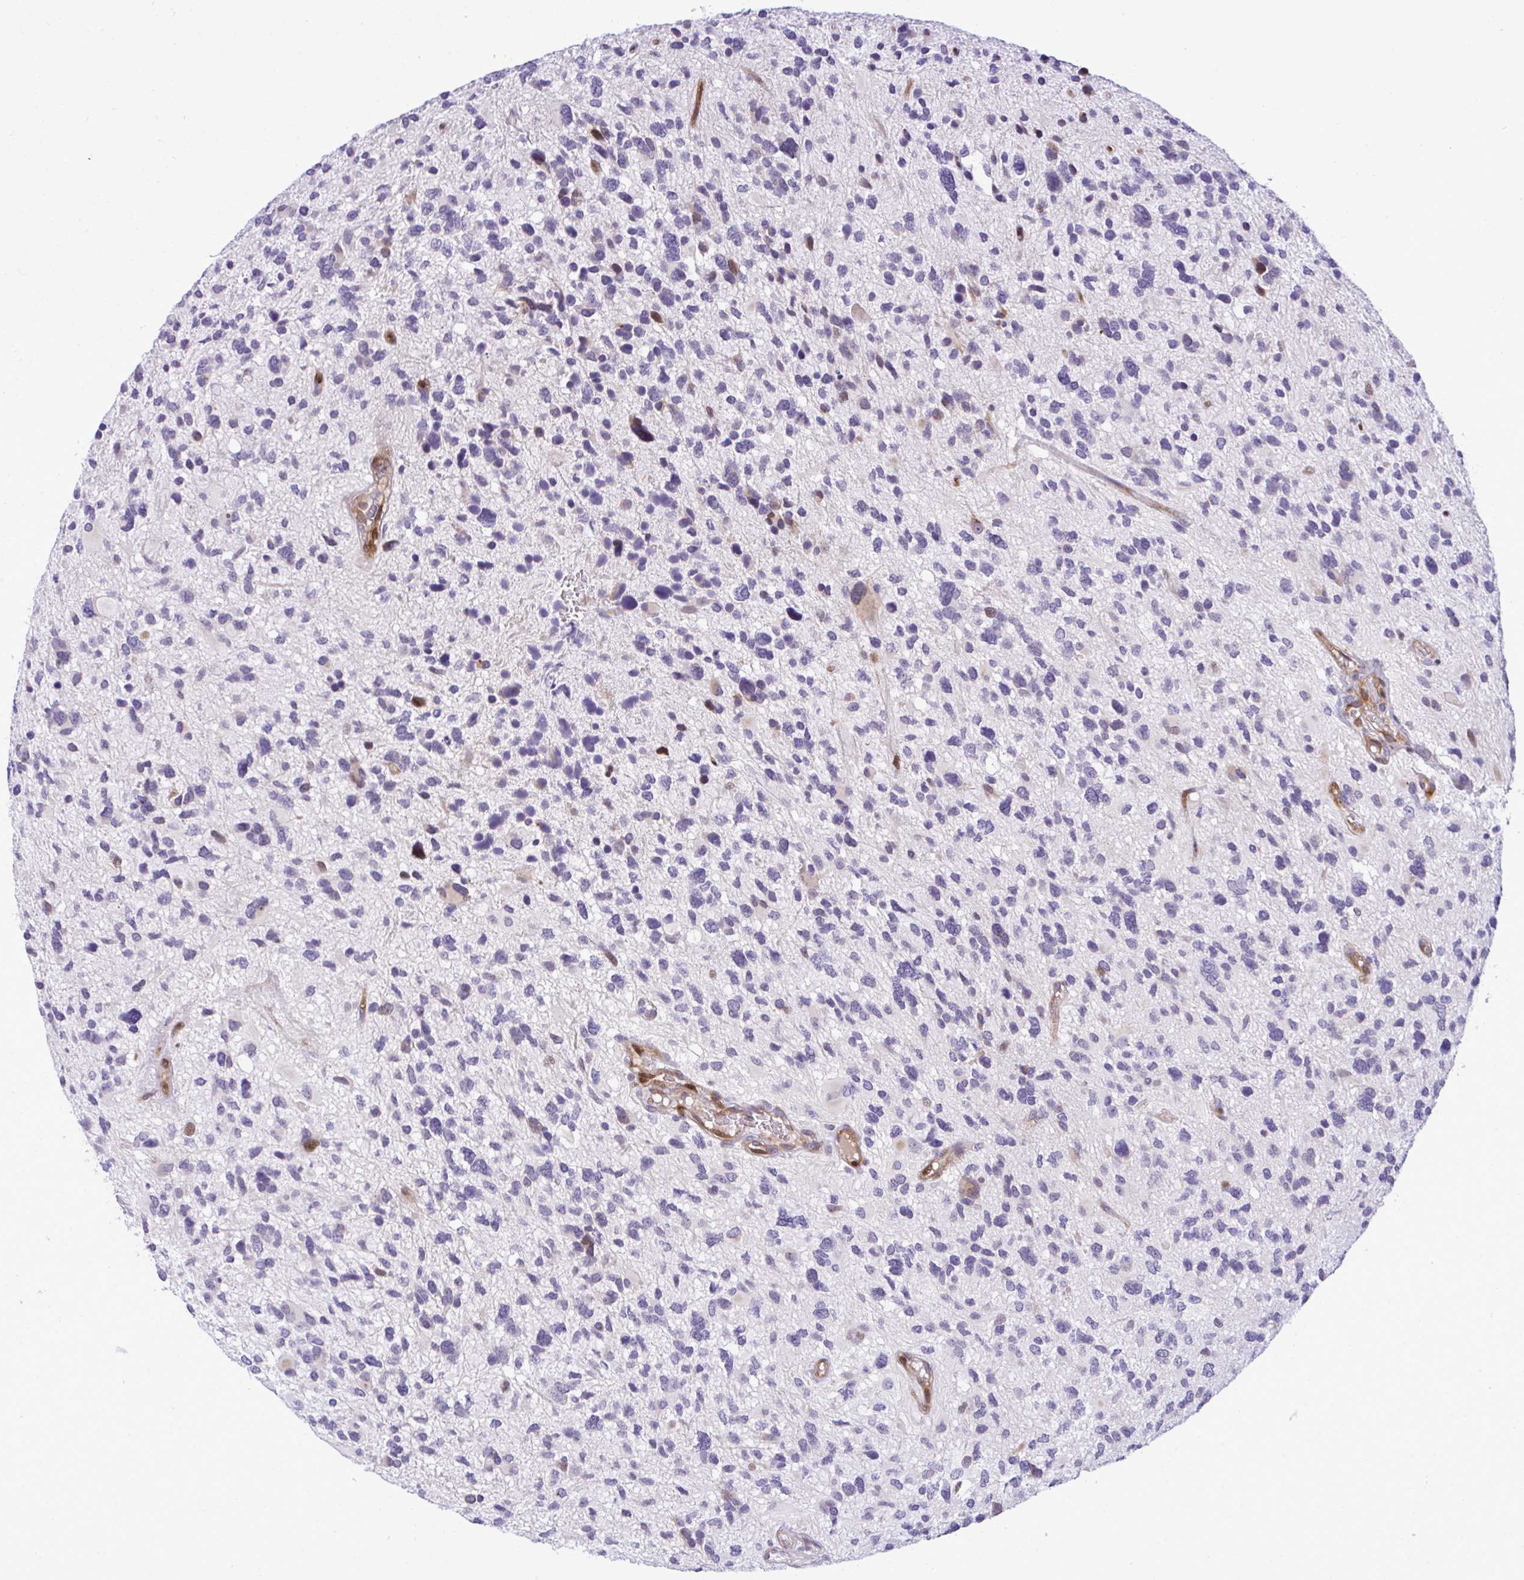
{"staining": {"intensity": "moderate", "quantity": "<25%", "location": "cytoplasmic/membranous,nuclear"}, "tissue": "glioma", "cell_type": "Tumor cells", "image_type": "cancer", "snomed": [{"axis": "morphology", "description": "Glioma, malignant, High grade"}, {"axis": "topography", "description": "Brain"}], "caption": "Tumor cells display moderate cytoplasmic/membranous and nuclear expression in approximately <25% of cells in glioma.", "gene": "CASTOR2", "patient": {"sex": "female", "age": 11}}